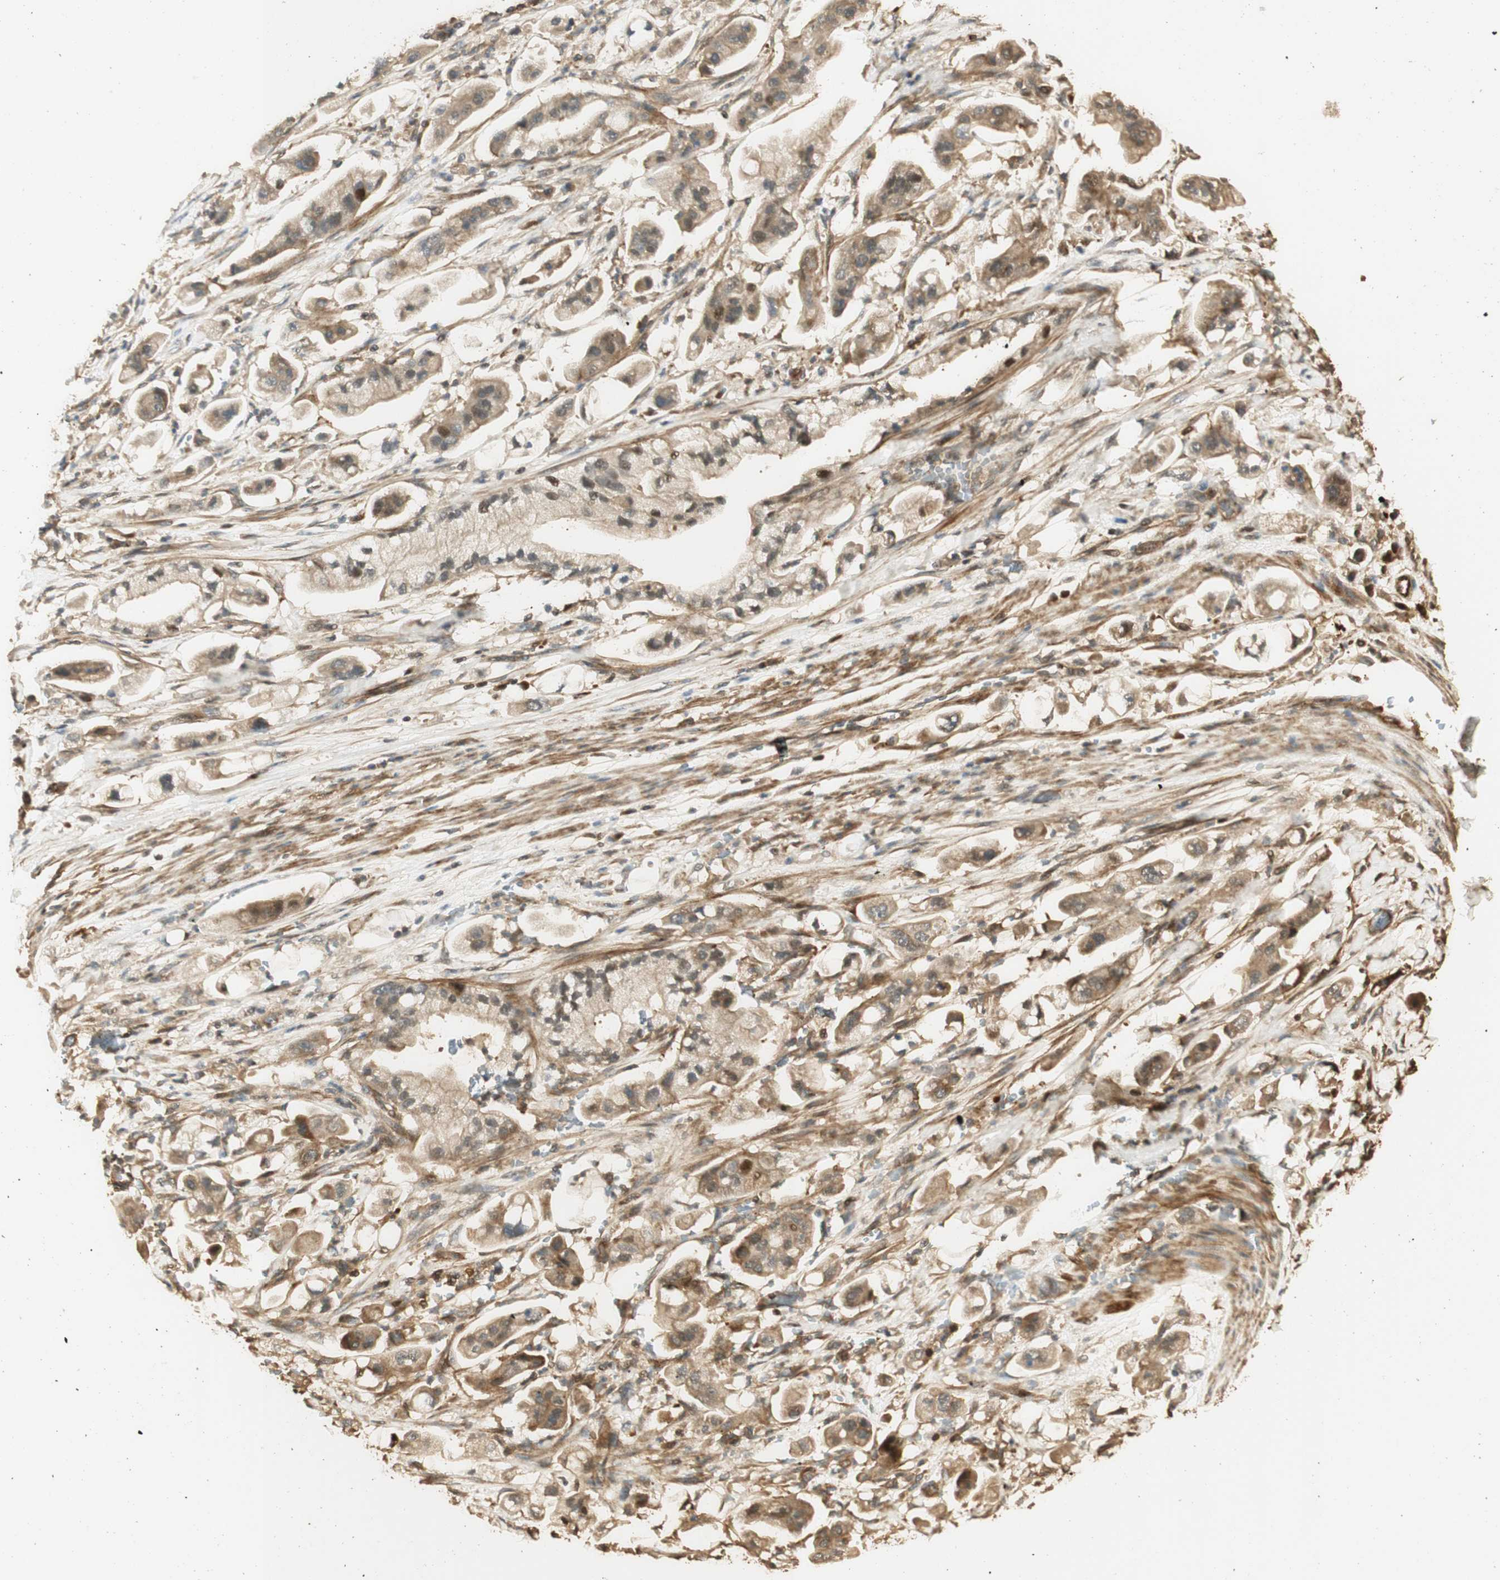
{"staining": {"intensity": "moderate", "quantity": ">75%", "location": "cytoplasmic/membranous"}, "tissue": "stomach cancer", "cell_type": "Tumor cells", "image_type": "cancer", "snomed": [{"axis": "morphology", "description": "Adenocarcinoma, NOS"}, {"axis": "topography", "description": "Stomach"}], "caption": "This image reveals immunohistochemistry (IHC) staining of human stomach adenocarcinoma, with medium moderate cytoplasmic/membranous staining in approximately >75% of tumor cells.", "gene": "AGER", "patient": {"sex": "male", "age": 62}}